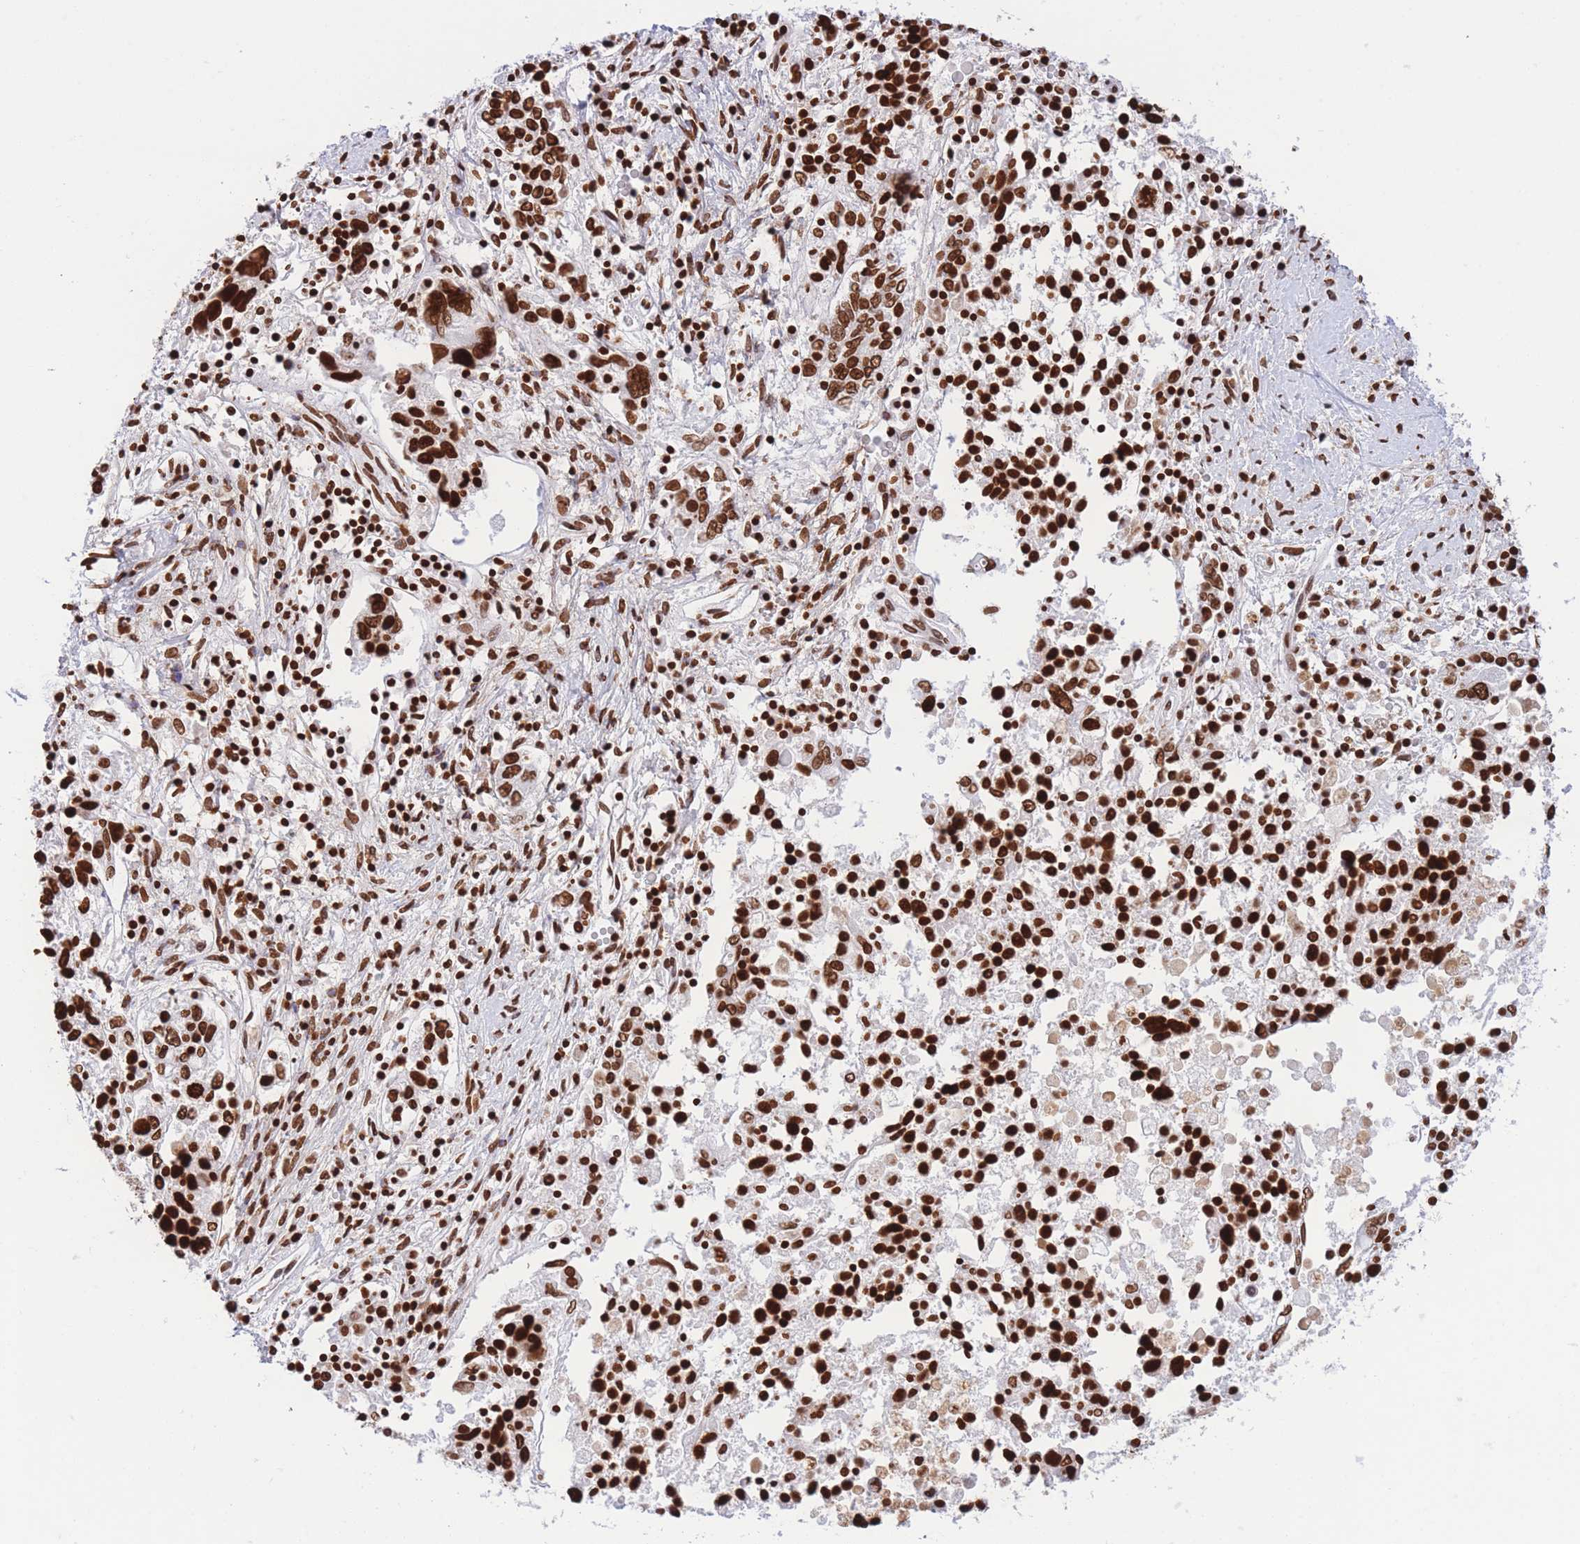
{"staining": {"intensity": "strong", "quantity": ">75%", "location": "nuclear"}, "tissue": "ovarian cancer", "cell_type": "Tumor cells", "image_type": "cancer", "snomed": [{"axis": "morphology", "description": "Carcinoma, endometroid"}, {"axis": "topography", "description": "Ovary"}], "caption": "Strong nuclear expression is seen in approximately >75% of tumor cells in ovarian cancer.", "gene": "H2BC11", "patient": {"sex": "female", "age": 62}}